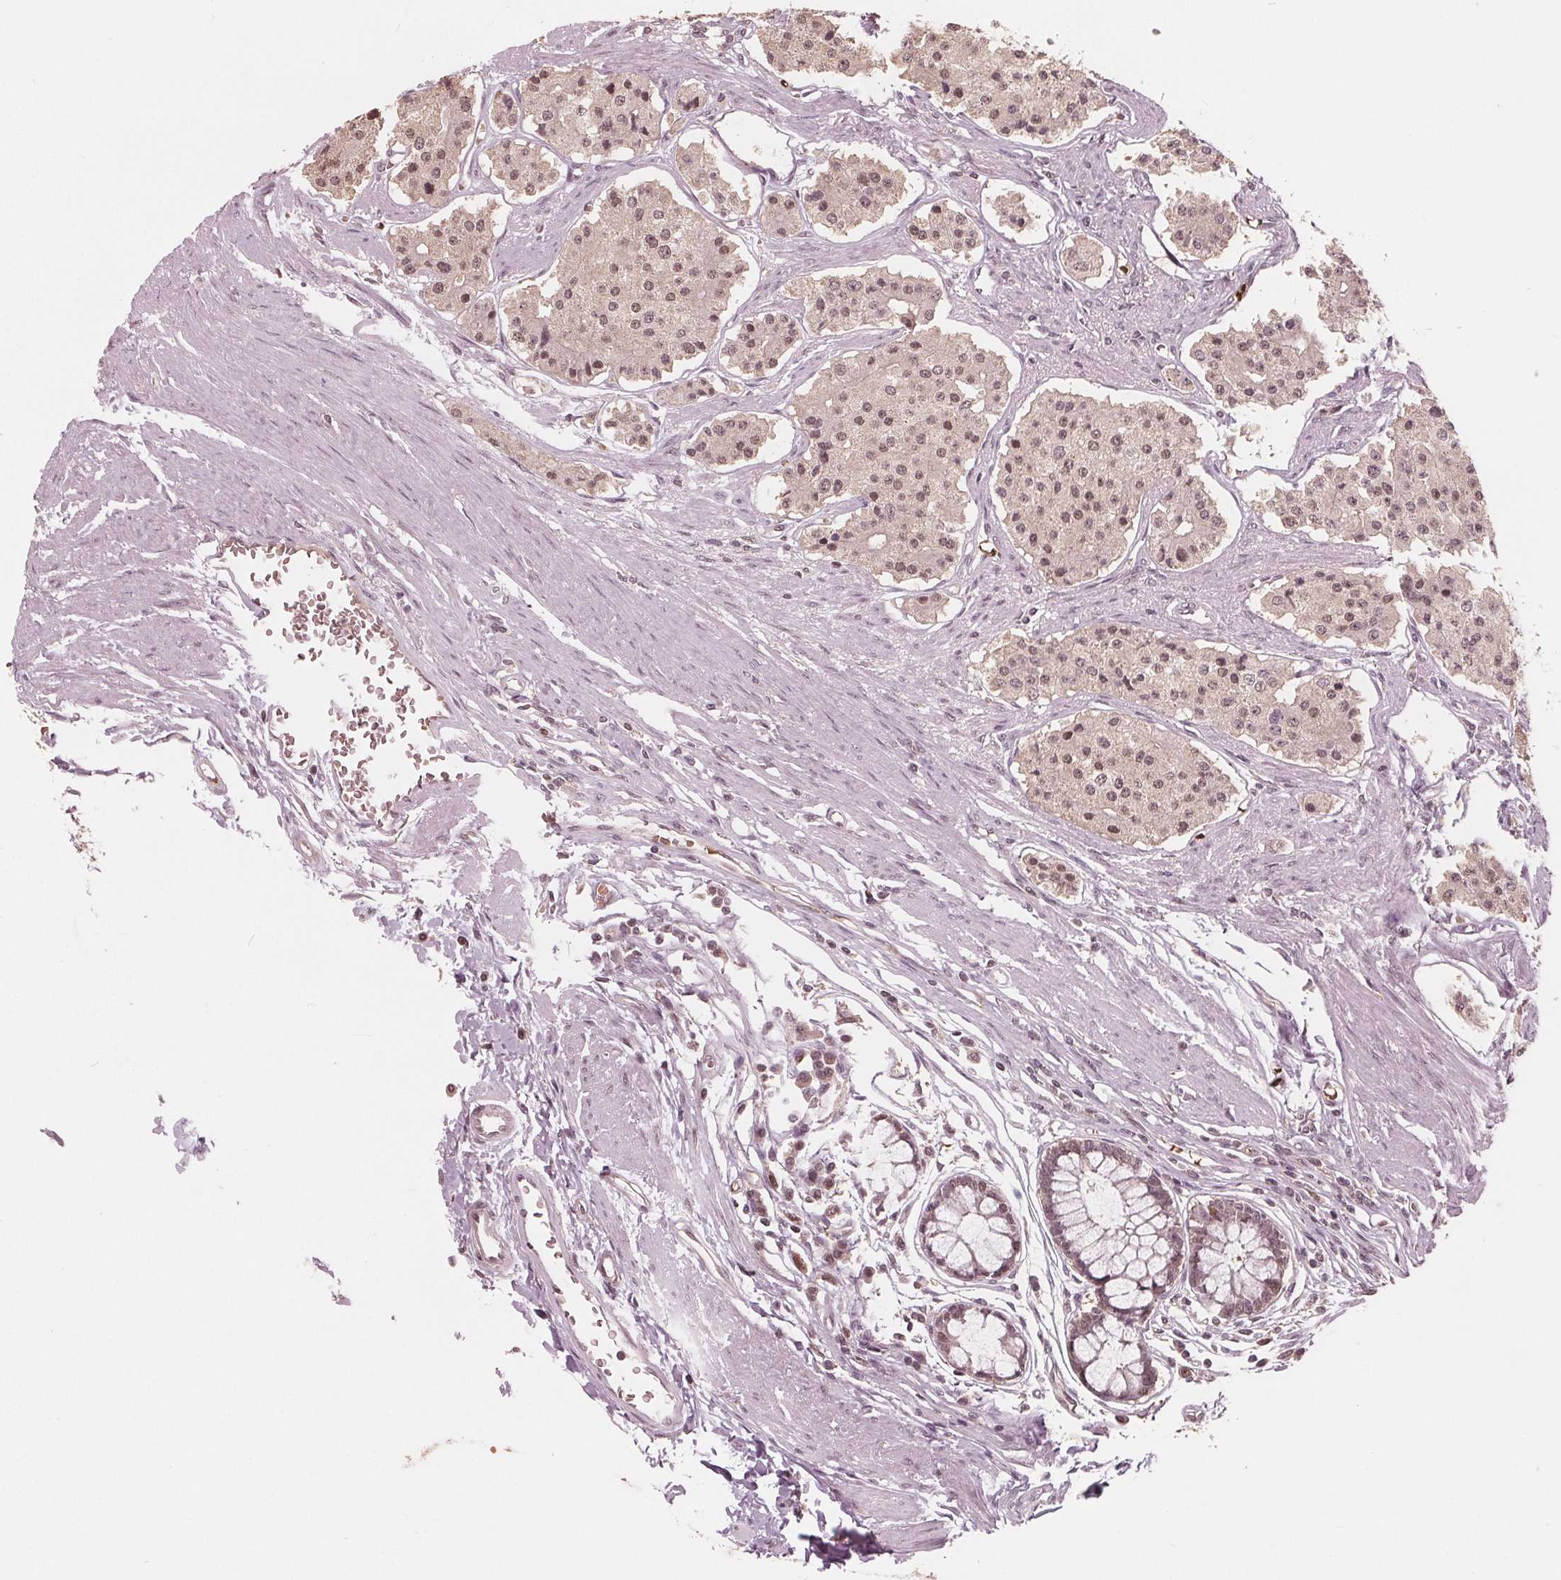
{"staining": {"intensity": "weak", "quantity": "25%-75%", "location": "nuclear"}, "tissue": "carcinoid", "cell_type": "Tumor cells", "image_type": "cancer", "snomed": [{"axis": "morphology", "description": "Carcinoid, malignant, NOS"}, {"axis": "topography", "description": "Small intestine"}], "caption": "Weak nuclear staining is identified in approximately 25%-75% of tumor cells in malignant carcinoid. (DAB IHC, brown staining for protein, blue staining for nuclei).", "gene": "HIRIP3", "patient": {"sex": "female", "age": 65}}